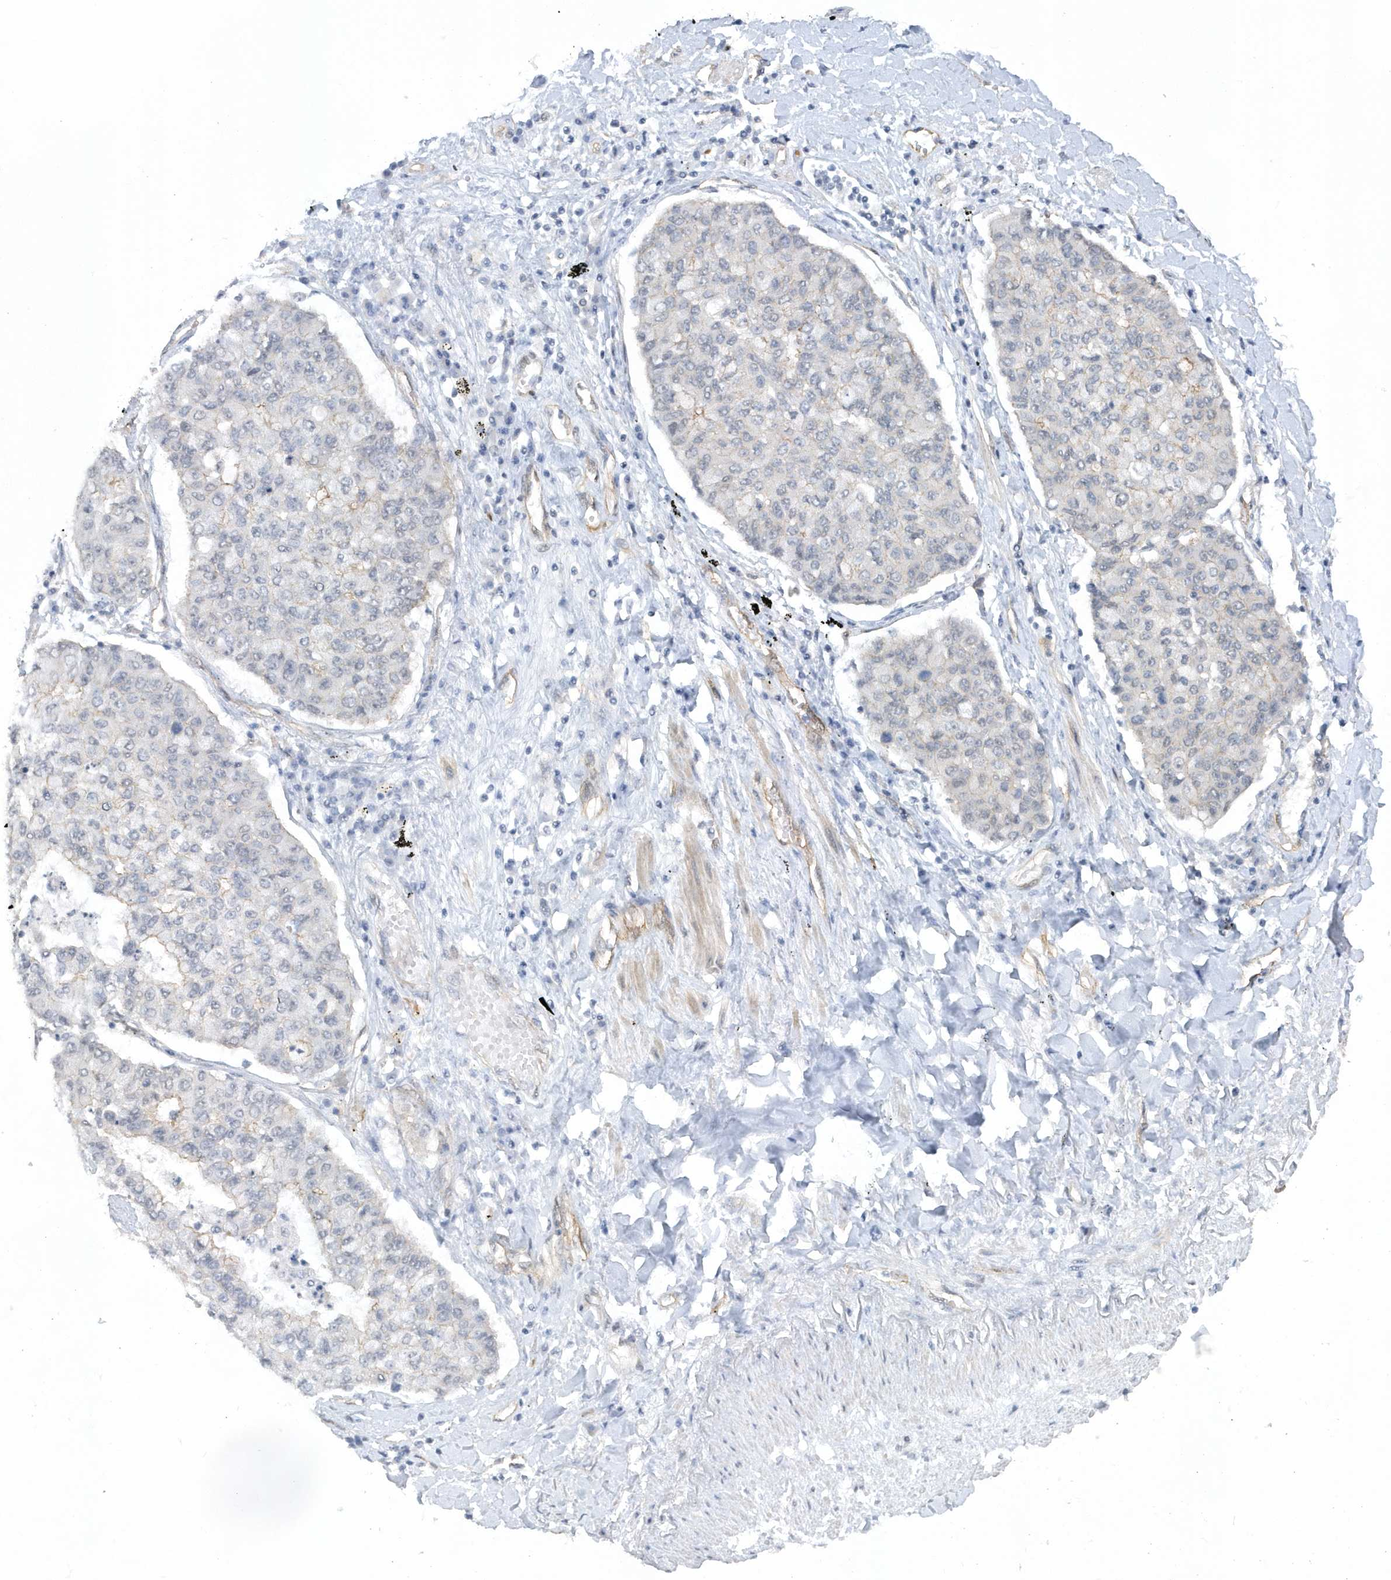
{"staining": {"intensity": "negative", "quantity": "none", "location": "none"}, "tissue": "lung cancer", "cell_type": "Tumor cells", "image_type": "cancer", "snomed": [{"axis": "morphology", "description": "Squamous cell carcinoma, NOS"}, {"axis": "topography", "description": "Lung"}], "caption": "Lung cancer was stained to show a protein in brown. There is no significant staining in tumor cells. (Immunohistochemistry (ihc), brightfield microscopy, high magnification).", "gene": "RAI14", "patient": {"sex": "male", "age": 74}}